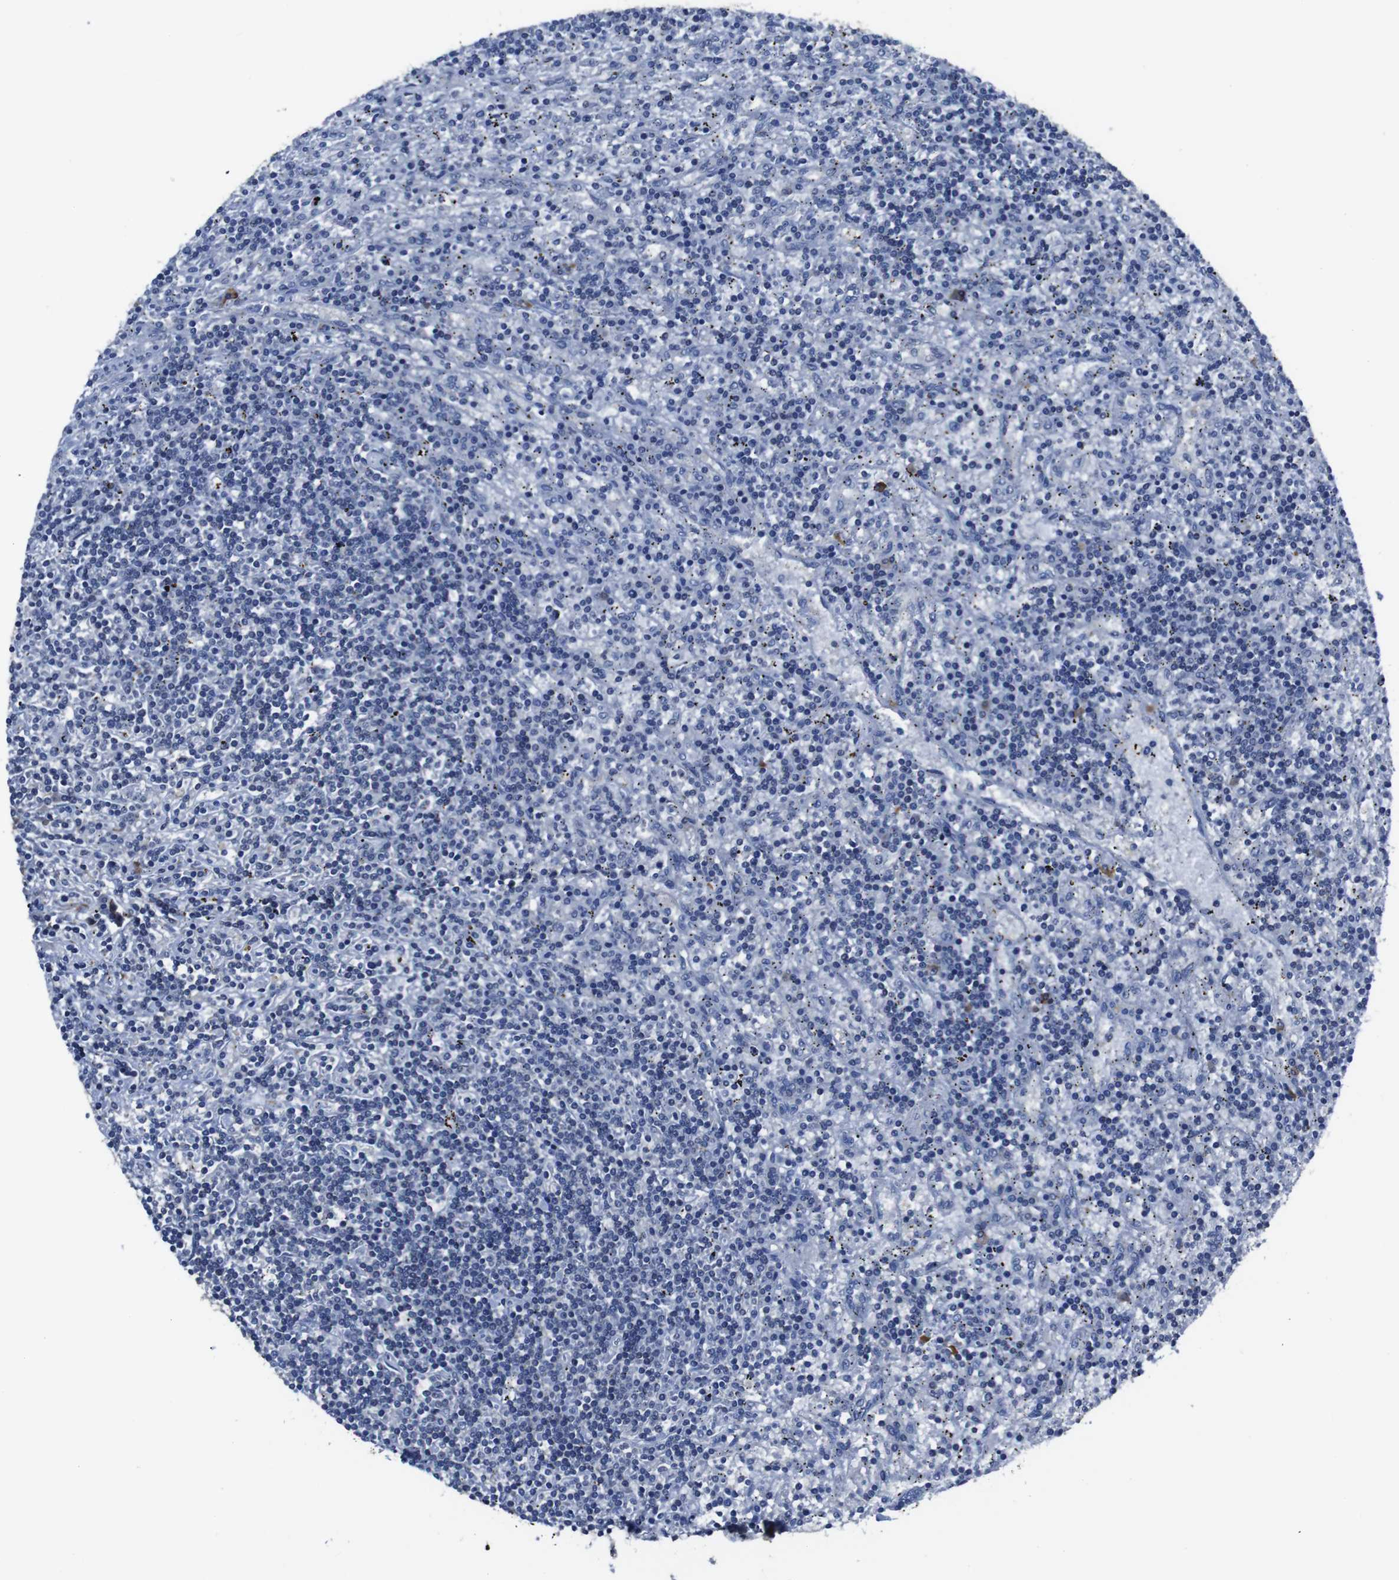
{"staining": {"intensity": "negative", "quantity": "none", "location": "none"}, "tissue": "lymphoma", "cell_type": "Tumor cells", "image_type": "cancer", "snomed": [{"axis": "morphology", "description": "Malignant lymphoma, non-Hodgkin's type, Low grade"}, {"axis": "topography", "description": "Spleen"}], "caption": "The photomicrograph shows no staining of tumor cells in lymphoma.", "gene": "SEMA4B", "patient": {"sex": "male", "age": 76}}